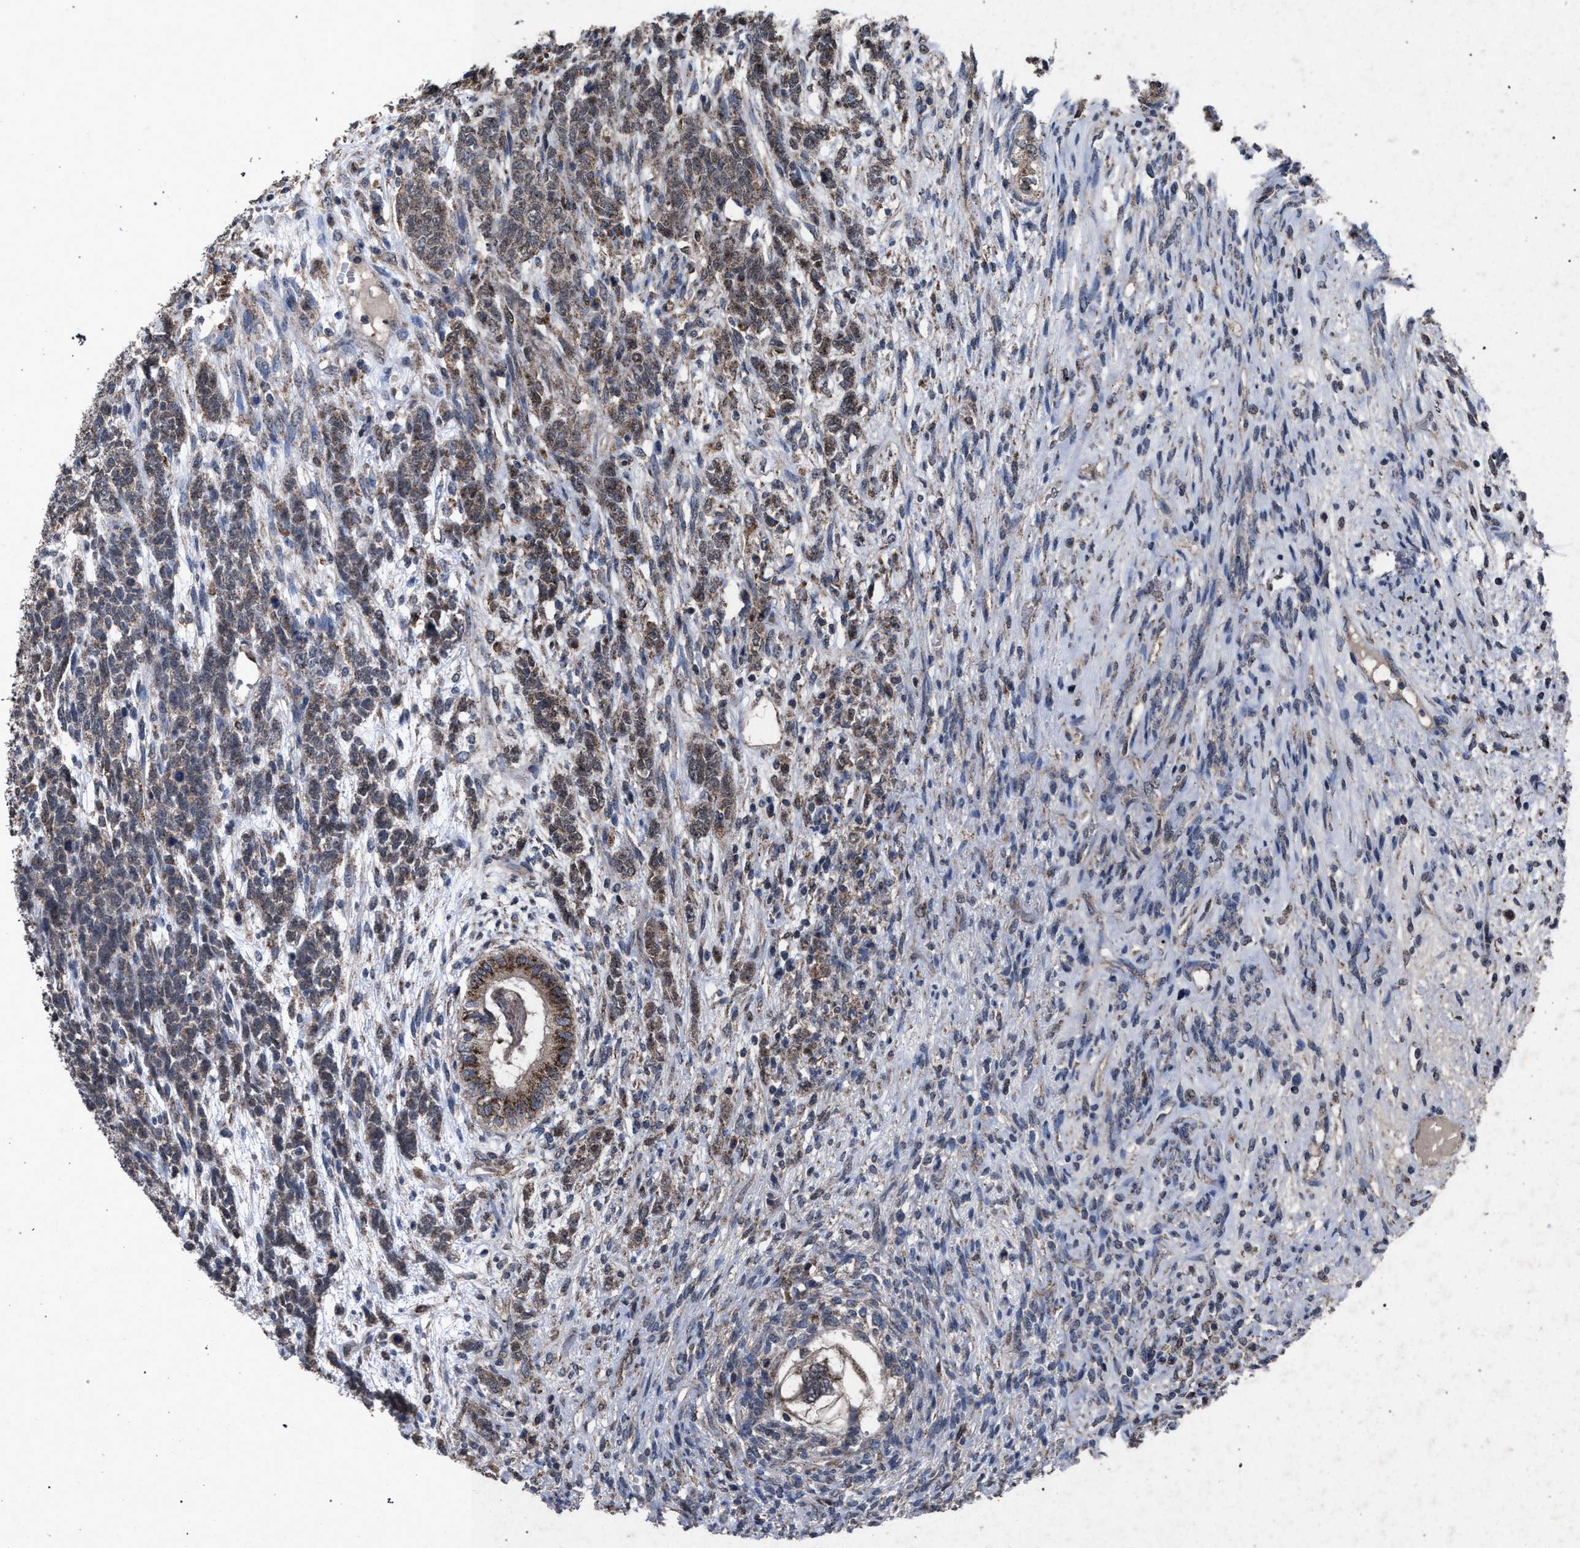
{"staining": {"intensity": "weak", "quantity": ">75%", "location": "cytoplasmic/membranous"}, "tissue": "testis cancer", "cell_type": "Tumor cells", "image_type": "cancer", "snomed": [{"axis": "morphology", "description": "Seminoma, NOS"}, {"axis": "topography", "description": "Testis"}], "caption": "IHC (DAB) staining of testis cancer exhibits weak cytoplasmic/membranous protein staining in approximately >75% of tumor cells.", "gene": "HSD17B4", "patient": {"sex": "male", "age": 28}}